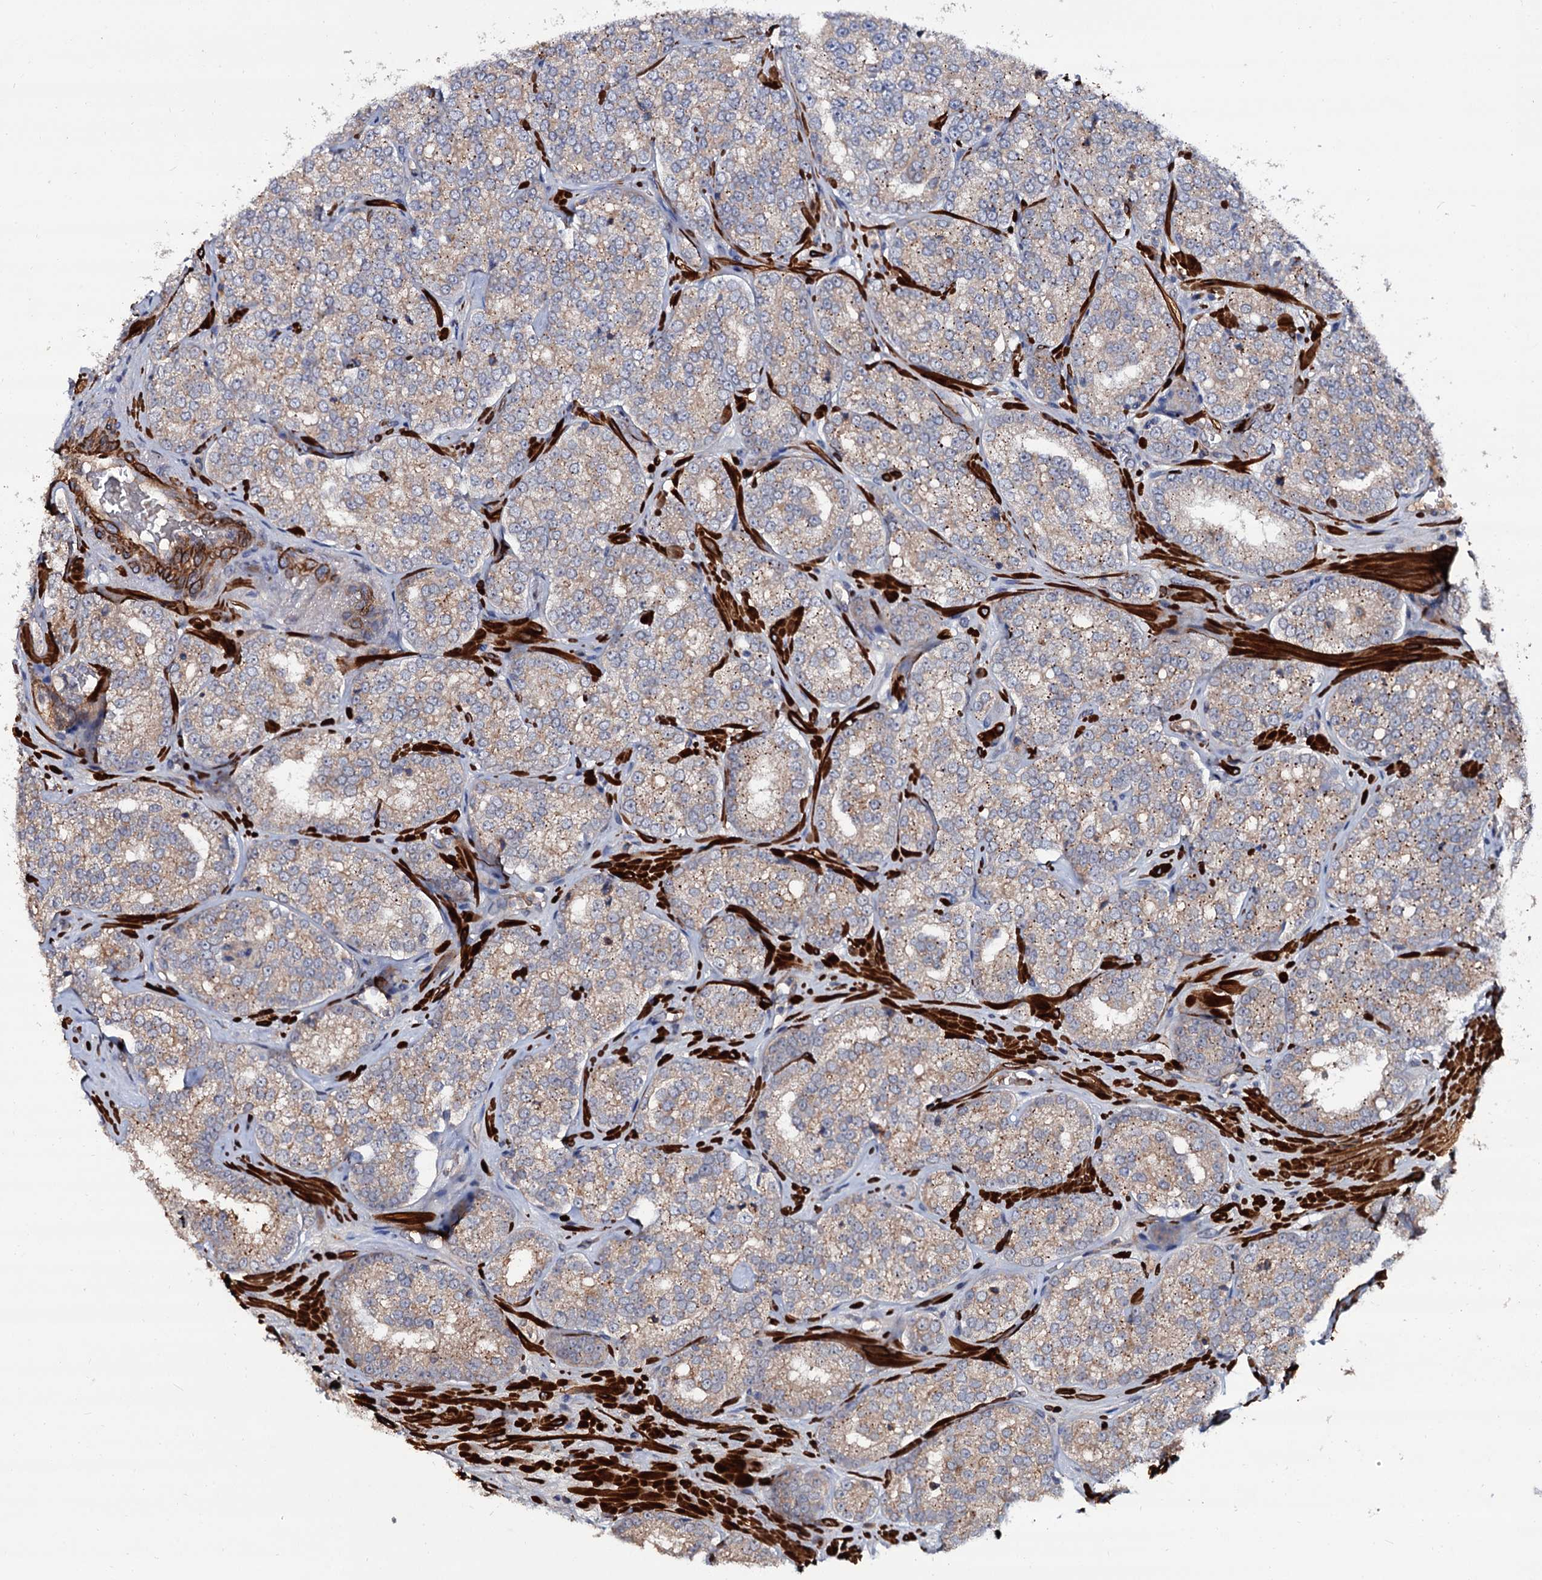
{"staining": {"intensity": "weak", "quantity": ">75%", "location": "cytoplasmic/membranous"}, "tissue": "prostate cancer", "cell_type": "Tumor cells", "image_type": "cancer", "snomed": [{"axis": "morphology", "description": "Normal tissue, NOS"}, {"axis": "morphology", "description": "Adenocarcinoma, High grade"}, {"axis": "topography", "description": "Prostate"}], "caption": "Immunohistochemistry (IHC) of human prostate cancer (high-grade adenocarcinoma) exhibits low levels of weak cytoplasmic/membranous positivity in about >75% of tumor cells.", "gene": "ISM2", "patient": {"sex": "male", "age": 83}}